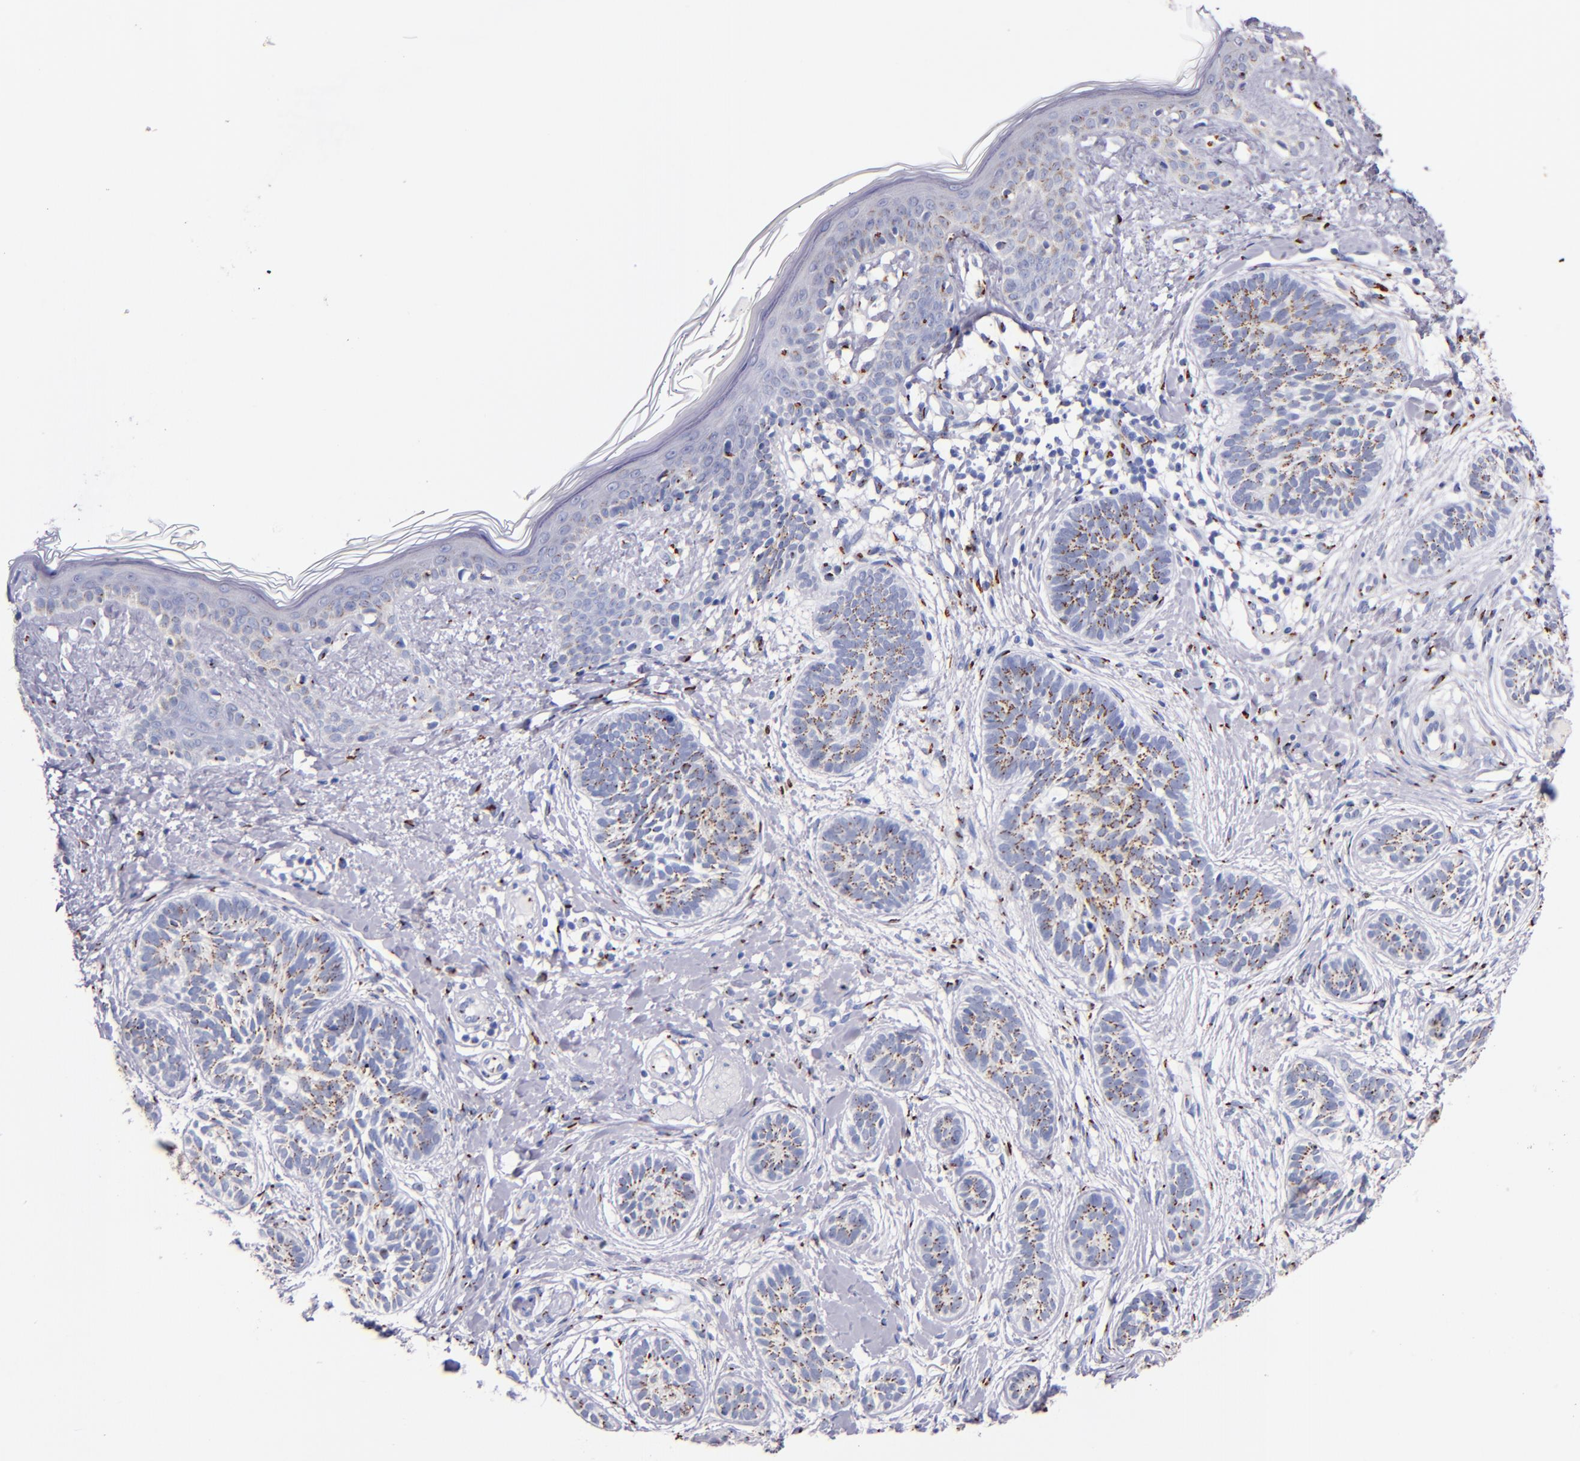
{"staining": {"intensity": "moderate", "quantity": "25%-75%", "location": "cytoplasmic/membranous"}, "tissue": "skin cancer", "cell_type": "Tumor cells", "image_type": "cancer", "snomed": [{"axis": "morphology", "description": "Normal tissue, NOS"}, {"axis": "morphology", "description": "Basal cell carcinoma"}, {"axis": "topography", "description": "Skin"}], "caption": "Moderate cytoplasmic/membranous staining for a protein is identified in about 25%-75% of tumor cells of skin cancer (basal cell carcinoma) using immunohistochemistry (IHC).", "gene": "GOLIM4", "patient": {"sex": "male", "age": 63}}